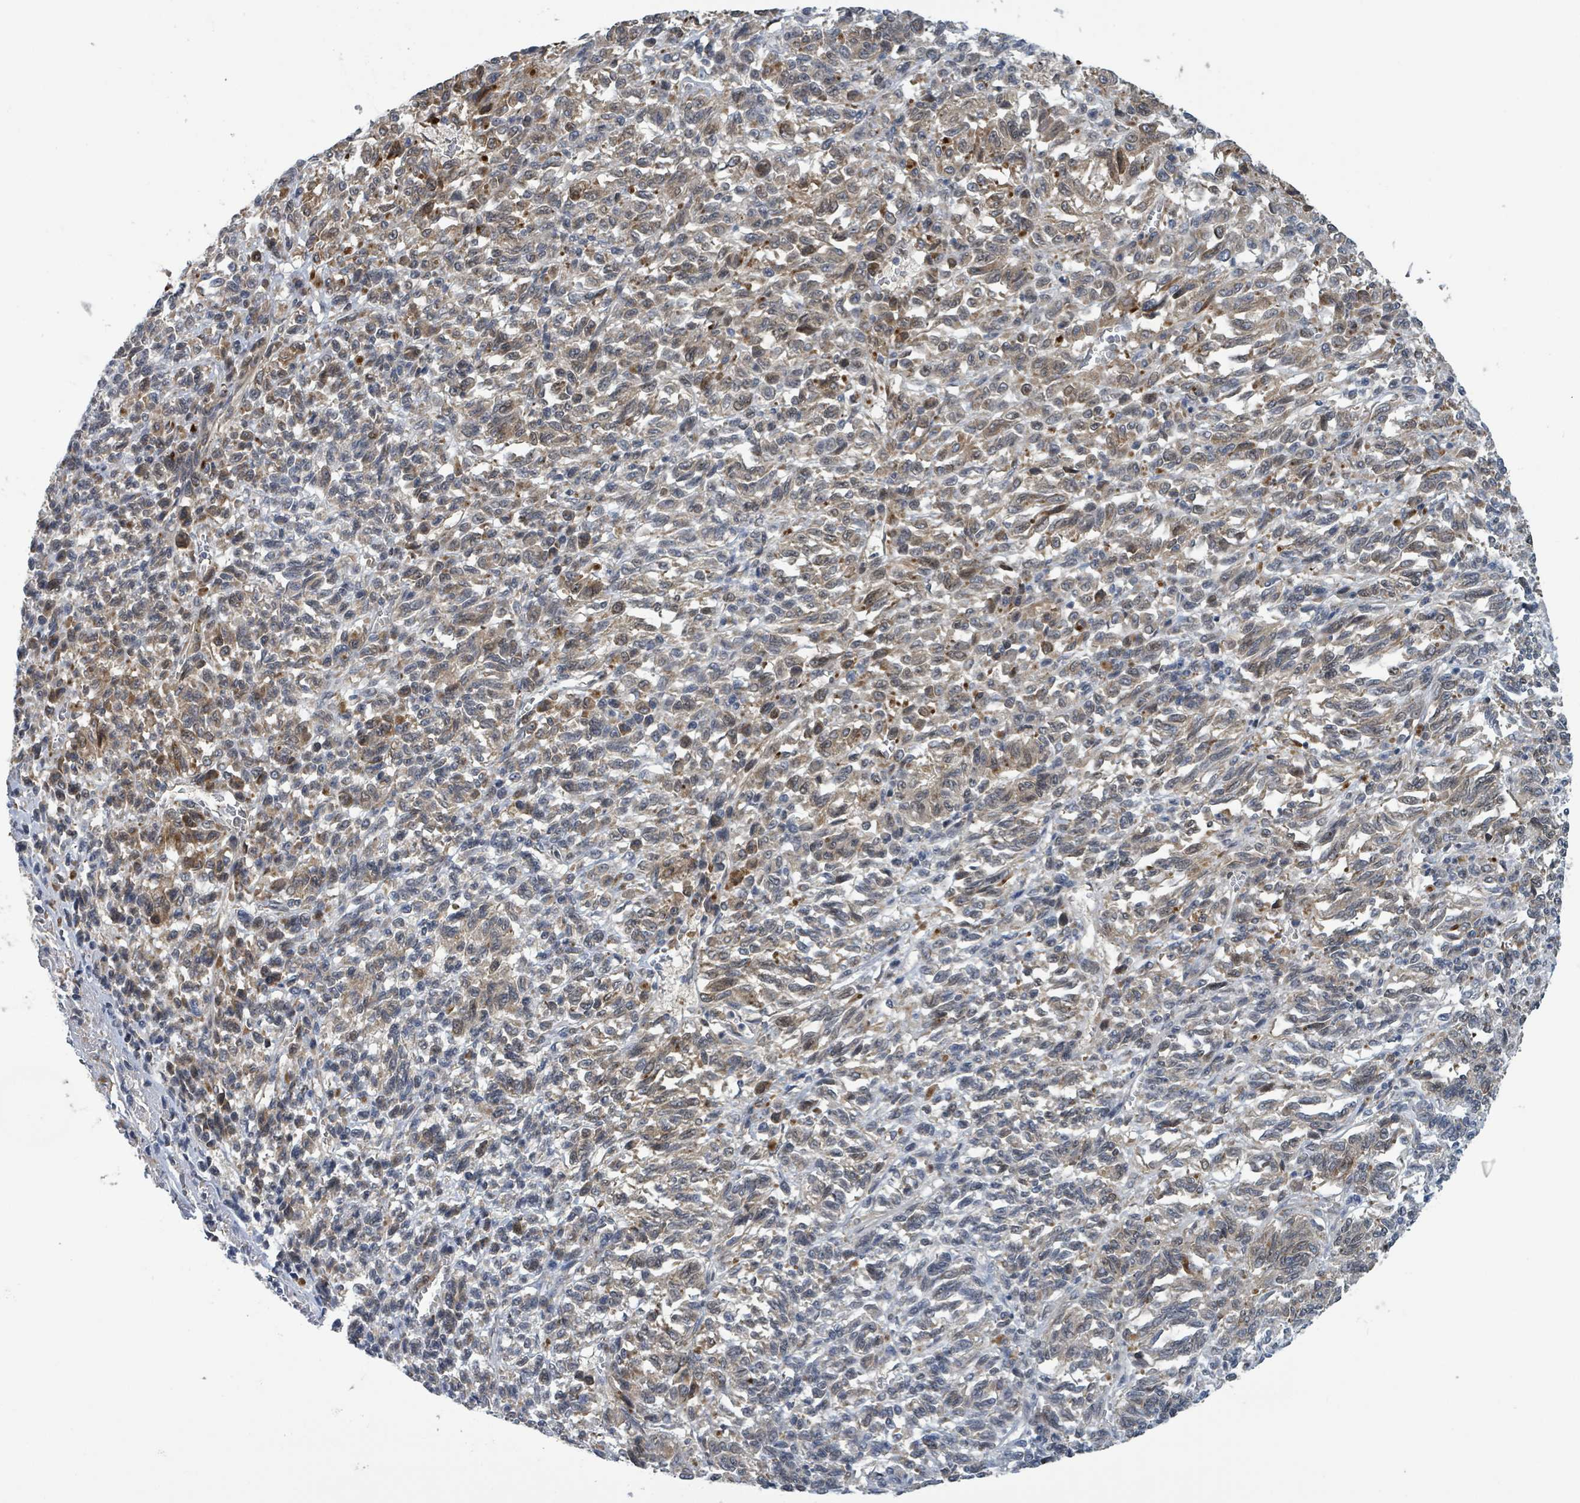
{"staining": {"intensity": "weak", "quantity": "25%-75%", "location": "cytoplasmic/membranous"}, "tissue": "melanoma", "cell_type": "Tumor cells", "image_type": "cancer", "snomed": [{"axis": "morphology", "description": "Malignant melanoma, Metastatic site"}, {"axis": "topography", "description": "Lung"}], "caption": "Immunohistochemical staining of human melanoma reveals low levels of weak cytoplasmic/membranous expression in about 25%-75% of tumor cells. (Stains: DAB in brown, nuclei in blue, Microscopy: brightfield microscopy at high magnification).", "gene": "CCDC121", "patient": {"sex": "male", "age": 64}}